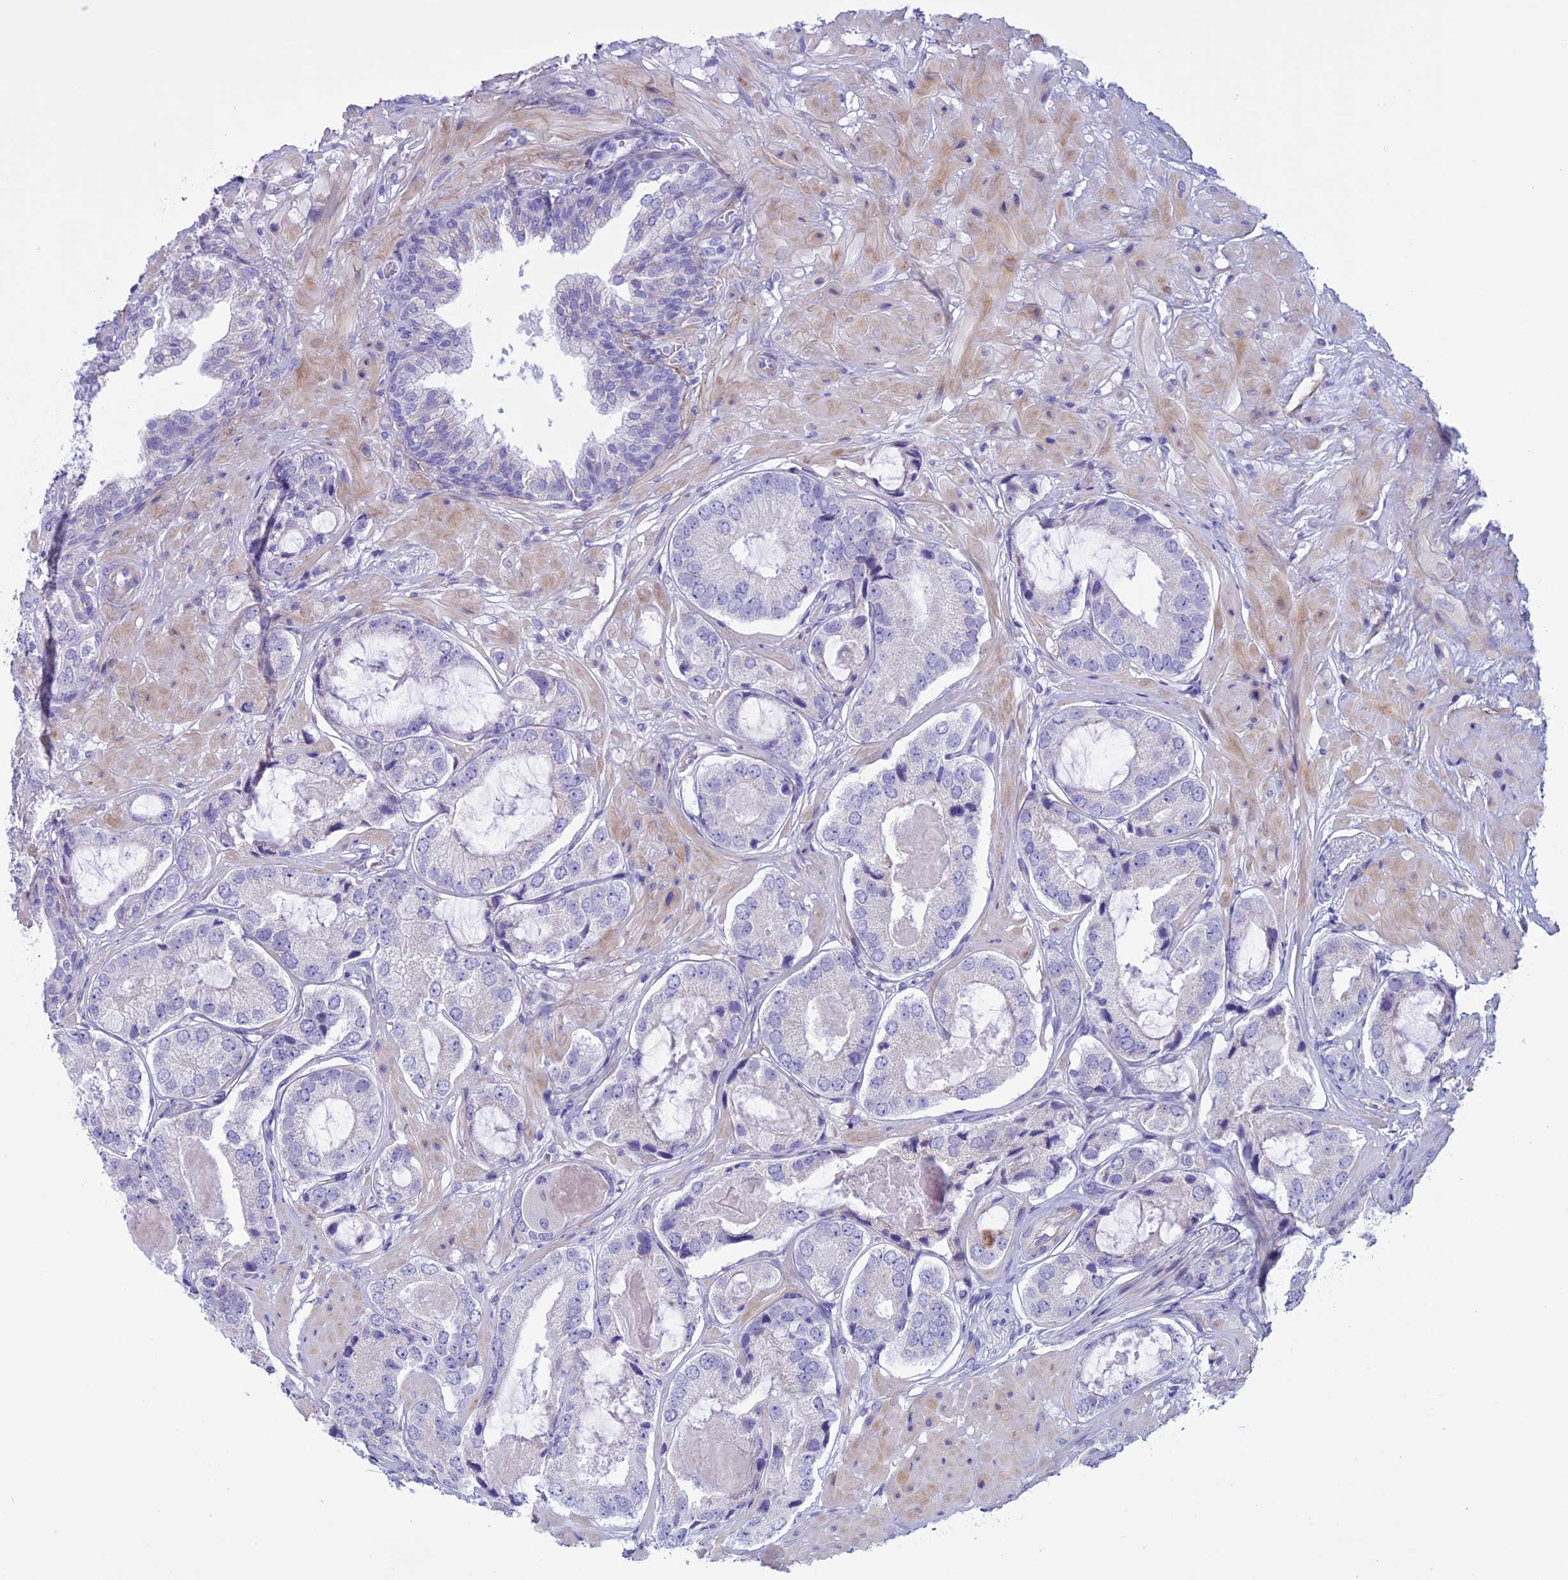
{"staining": {"intensity": "negative", "quantity": "none", "location": "none"}, "tissue": "prostate cancer", "cell_type": "Tumor cells", "image_type": "cancer", "snomed": [{"axis": "morphology", "description": "Adenocarcinoma, High grade"}, {"axis": "topography", "description": "Prostate"}], "caption": "Immunohistochemistry photomicrograph of human prostate cancer (high-grade adenocarcinoma) stained for a protein (brown), which demonstrates no expression in tumor cells. (DAB (3,3'-diaminobenzidine) IHC, high magnification).", "gene": "SPHKAP", "patient": {"sex": "male", "age": 59}}